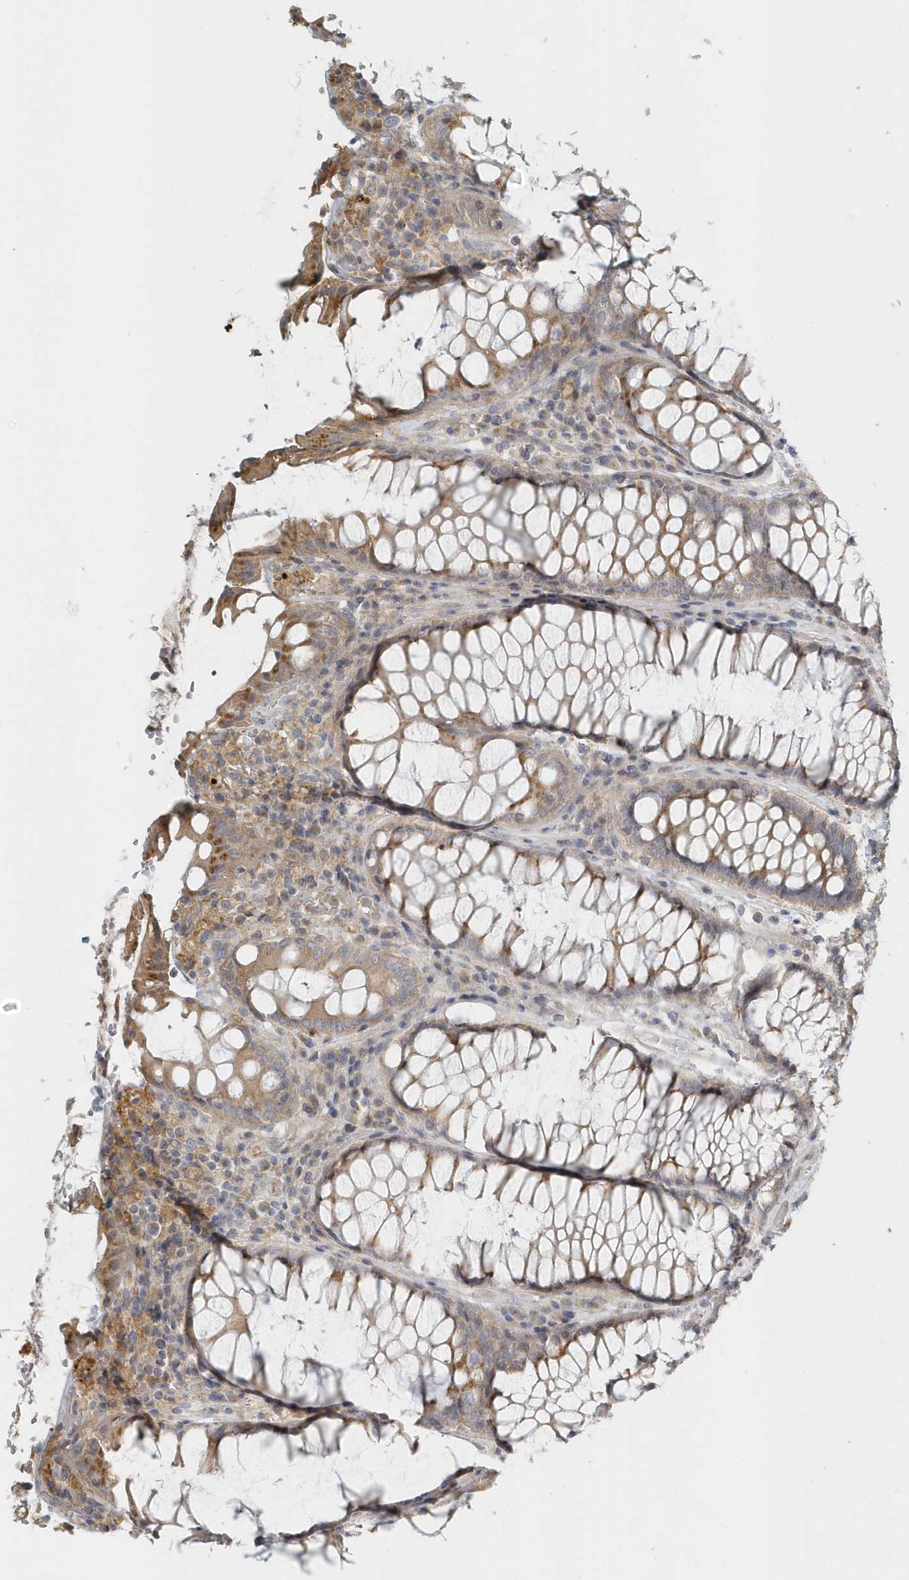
{"staining": {"intensity": "moderate", "quantity": ">75%", "location": "cytoplasmic/membranous"}, "tissue": "rectum", "cell_type": "Glandular cells", "image_type": "normal", "snomed": [{"axis": "morphology", "description": "Normal tissue, NOS"}, {"axis": "topography", "description": "Rectum"}], "caption": "Glandular cells display medium levels of moderate cytoplasmic/membranous expression in approximately >75% of cells in benign human rectum. The staining was performed using DAB to visualize the protein expression in brown, while the nuclei were stained in blue with hematoxylin (Magnification: 20x).", "gene": "NAPB", "patient": {"sex": "male", "age": 64}}